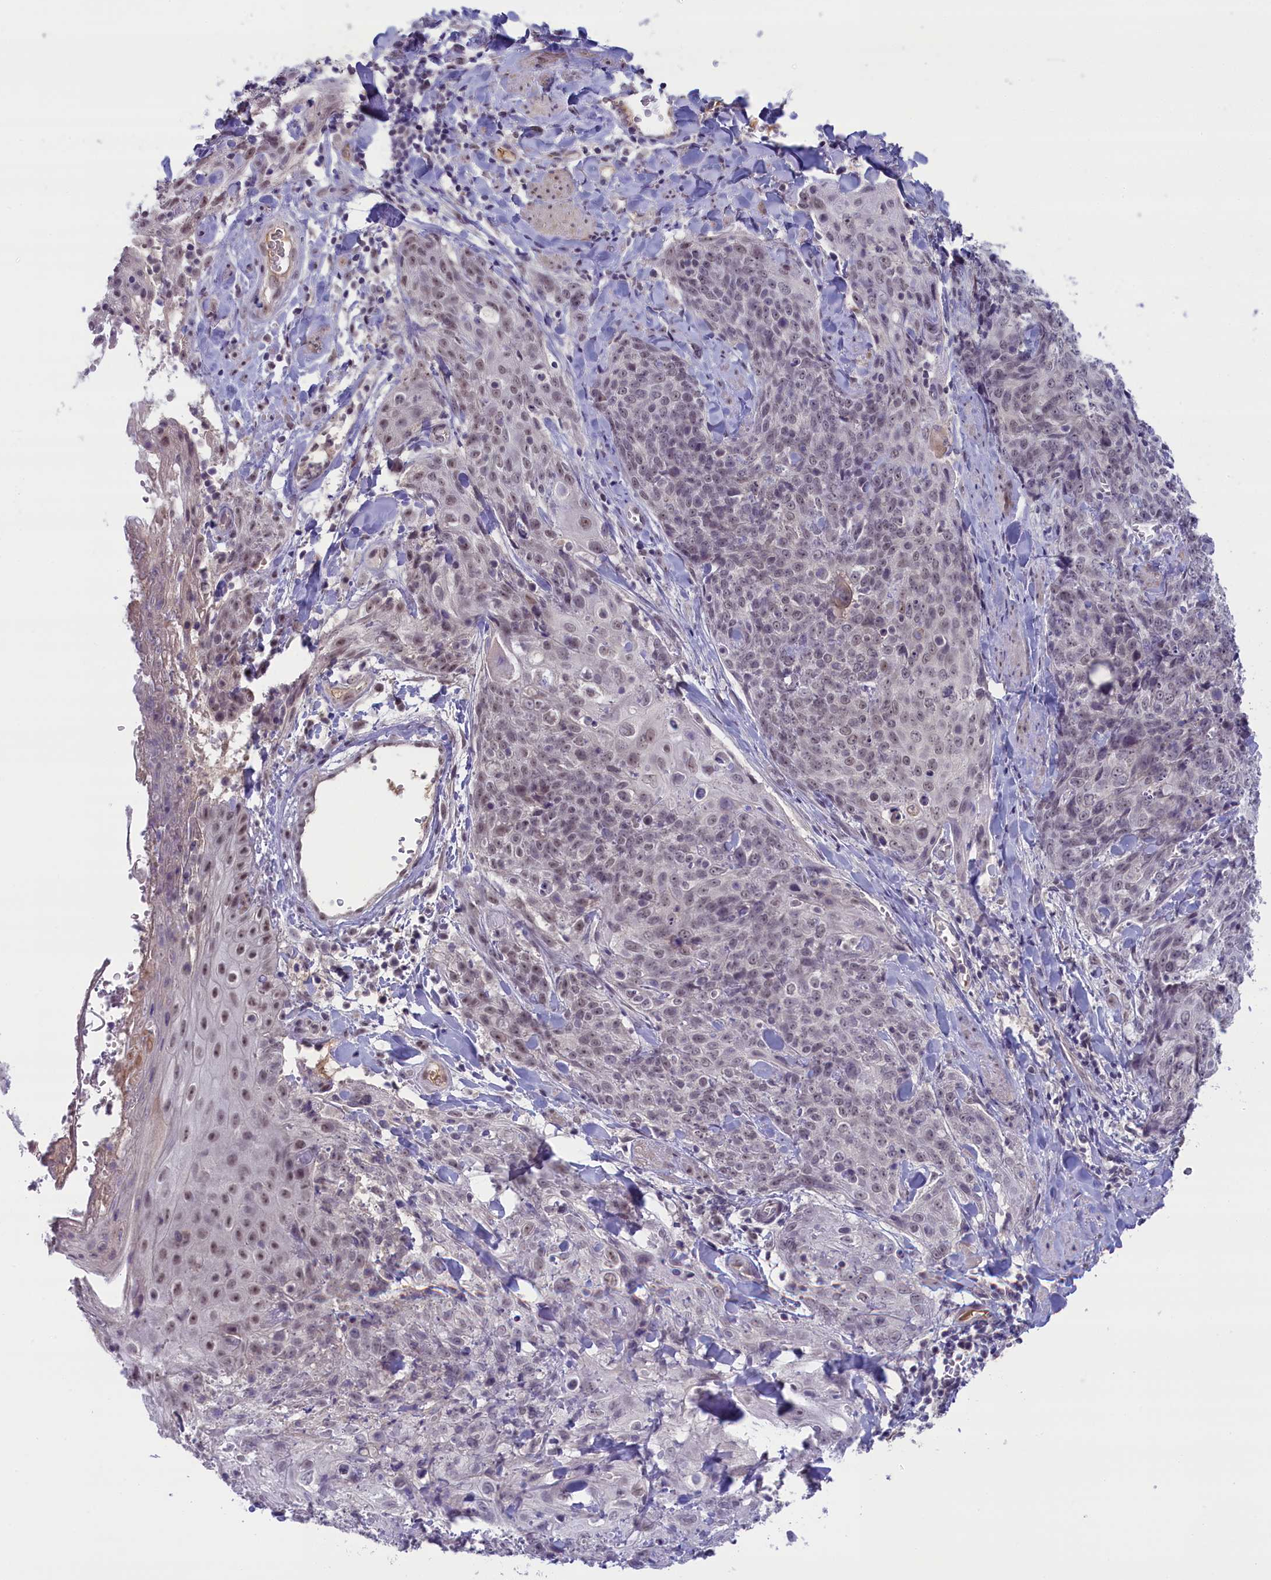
{"staining": {"intensity": "weak", "quantity": "25%-75%", "location": "nuclear"}, "tissue": "skin cancer", "cell_type": "Tumor cells", "image_type": "cancer", "snomed": [{"axis": "morphology", "description": "Squamous cell carcinoma, NOS"}, {"axis": "topography", "description": "Skin"}, {"axis": "topography", "description": "Vulva"}], "caption": "Immunohistochemical staining of human skin squamous cell carcinoma reveals low levels of weak nuclear protein staining in about 25%-75% of tumor cells. Using DAB (3,3'-diaminobenzidine) (brown) and hematoxylin (blue) stains, captured at high magnification using brightfield microscopy.", "gene": "CRAMP1", "patient": {"sex": "female", "age": 85}}